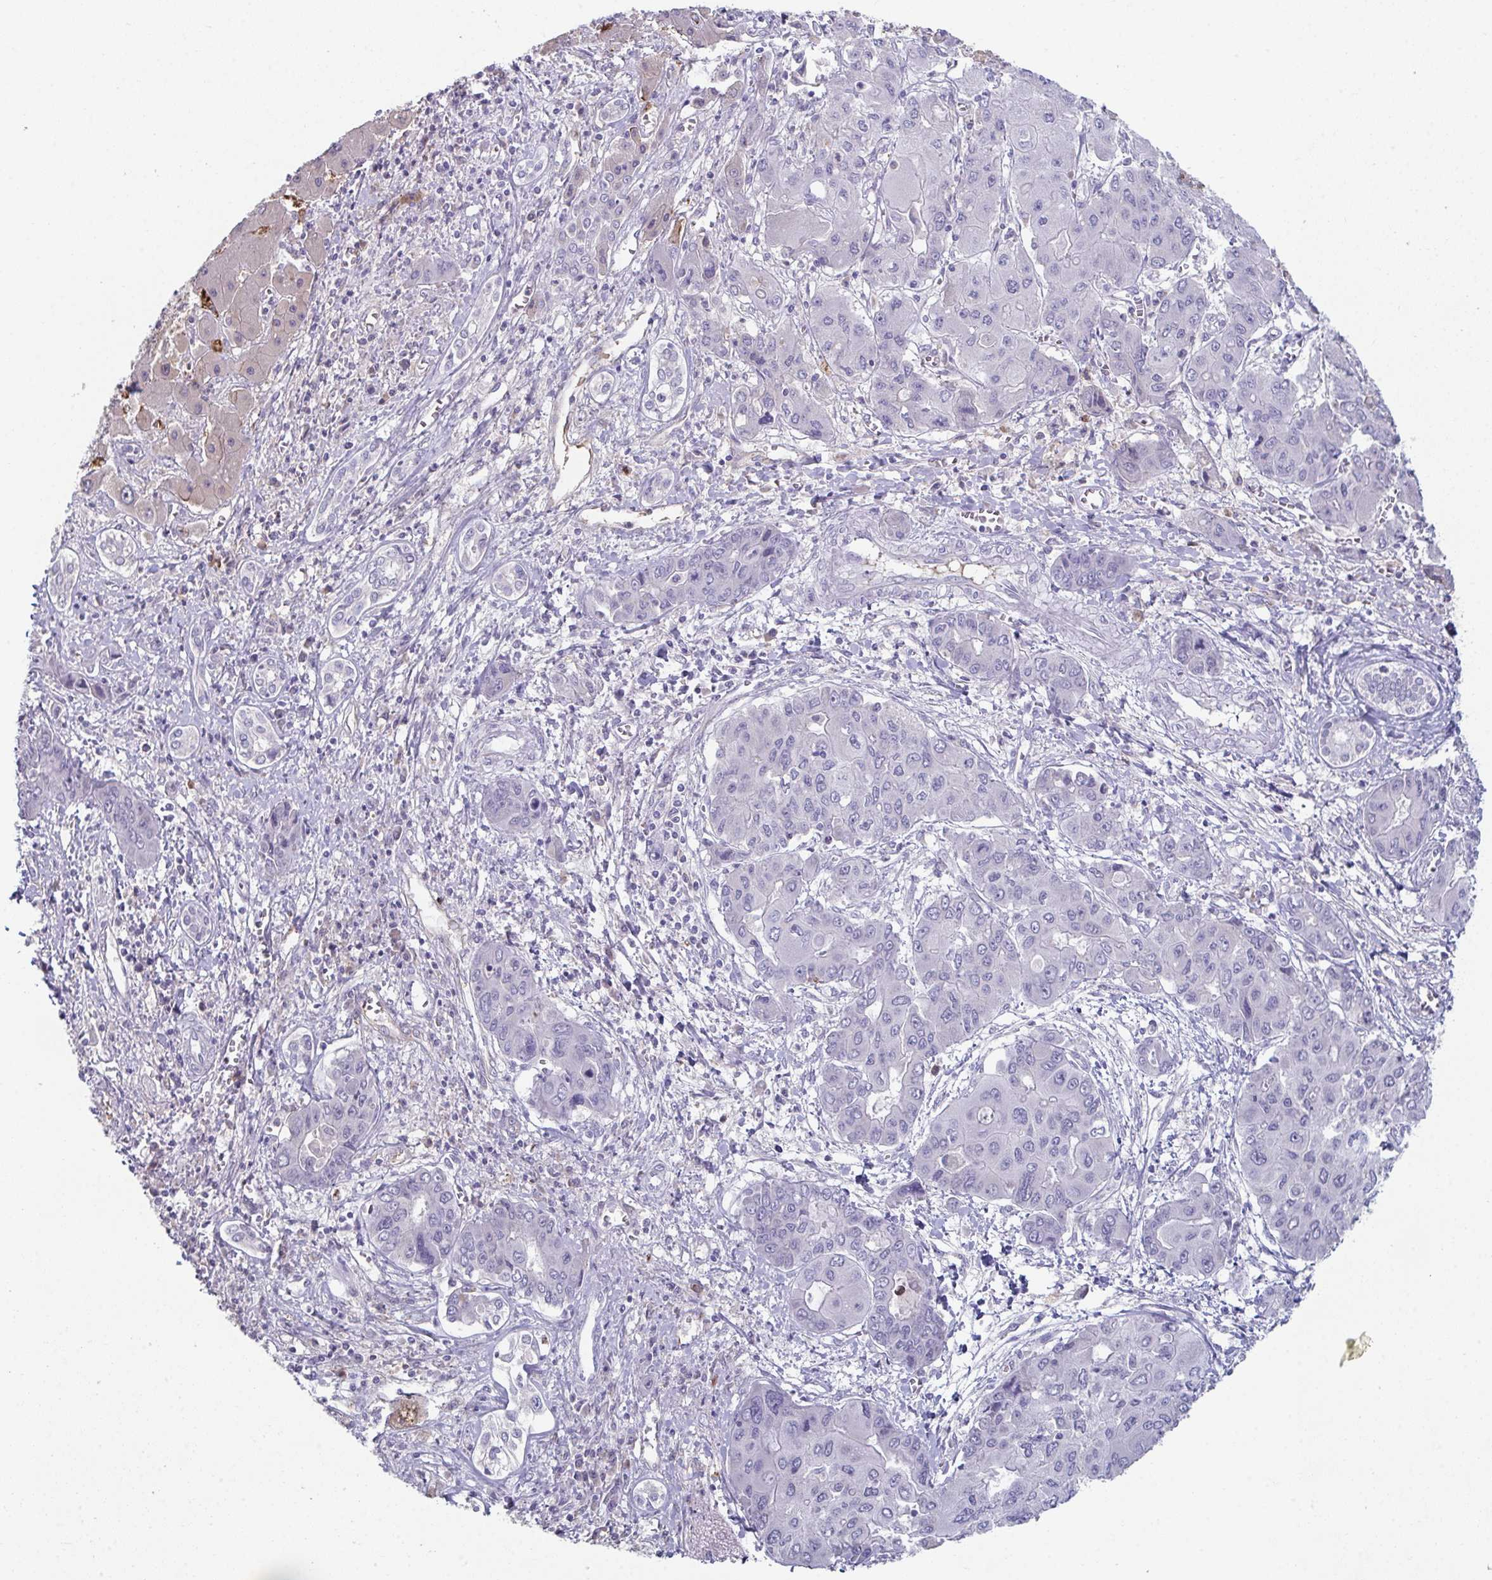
{"staining": {"intensity": "negative", "quantity": "none", "location": "none"}, "tissue": "liver cancer", "cell_type": "Tumor cells", "image_type": "cancer", "snomed": [{"axis": "morphology", "description": "Cholangiocarcinoma"}, {"axis": "topography", "description": "Liver"}], "caption": "Liver cancer (cholangiocarcinoma) was stained to show a protein in brown. There is no significant expression in tumor cells.", "gene": "ADAM21", "patient": {"sex": "male", "age": 67}}